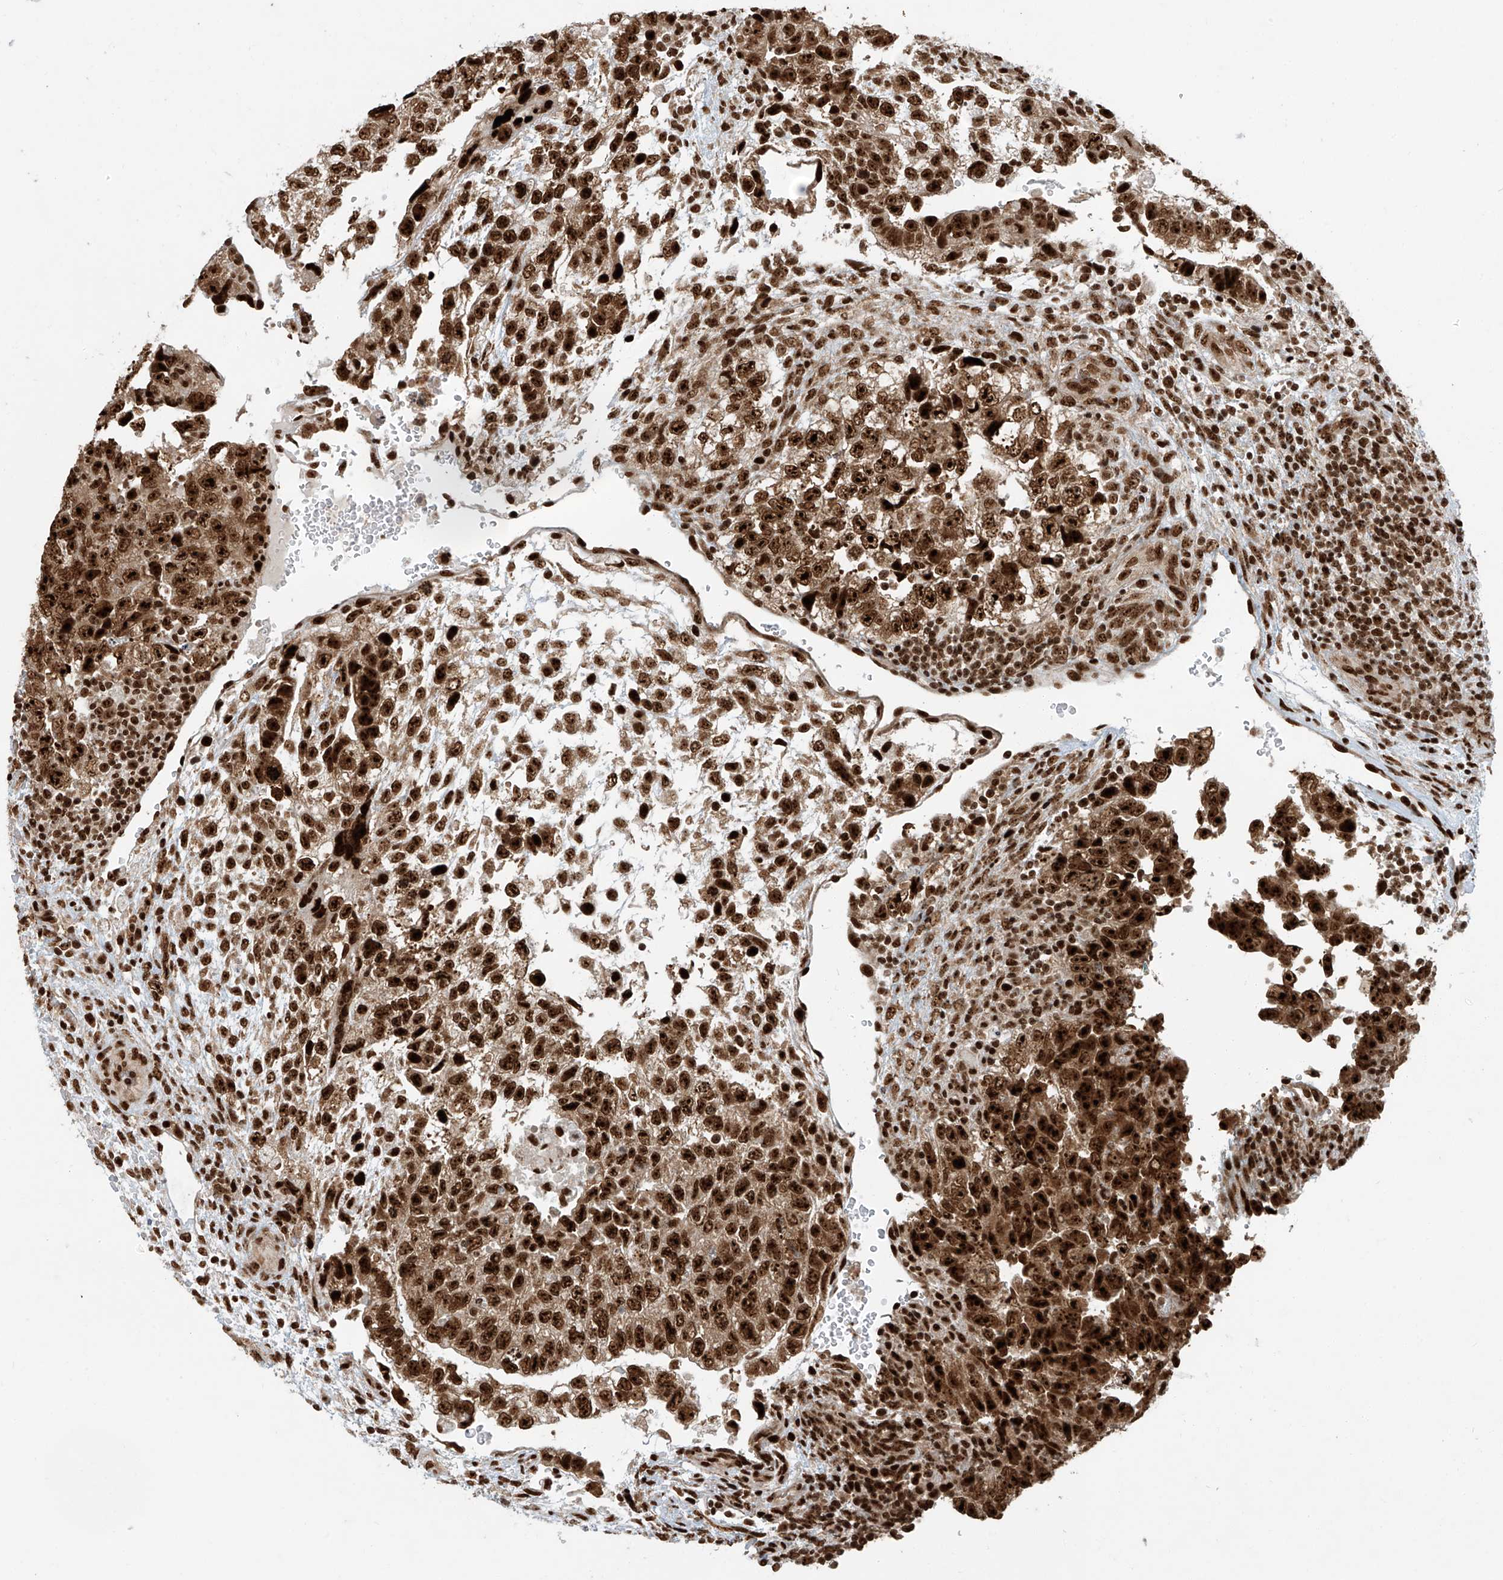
{"staining": {"intensity": "strong", "quantity": ">75%", "location": "nuclear"}, "tissue": "testis cancer", "cell_type": "Tumor cells", "image_type": "cancer", "snomed": [{"axis": "morphology", "description": "Carcinoma, Embryonal, NOS"}, {"axis": "topography", "description": "Testis"}], "caption": "Immunohistochemistry histopathology image of testis cancer (embryonal carcinoma) stained for a protein (brown), which shows high levels of strong nuclear staining in about >75% of tumor cells.", "gene": "FAM193B", "patient": {"sex": "male", "age": 37}}